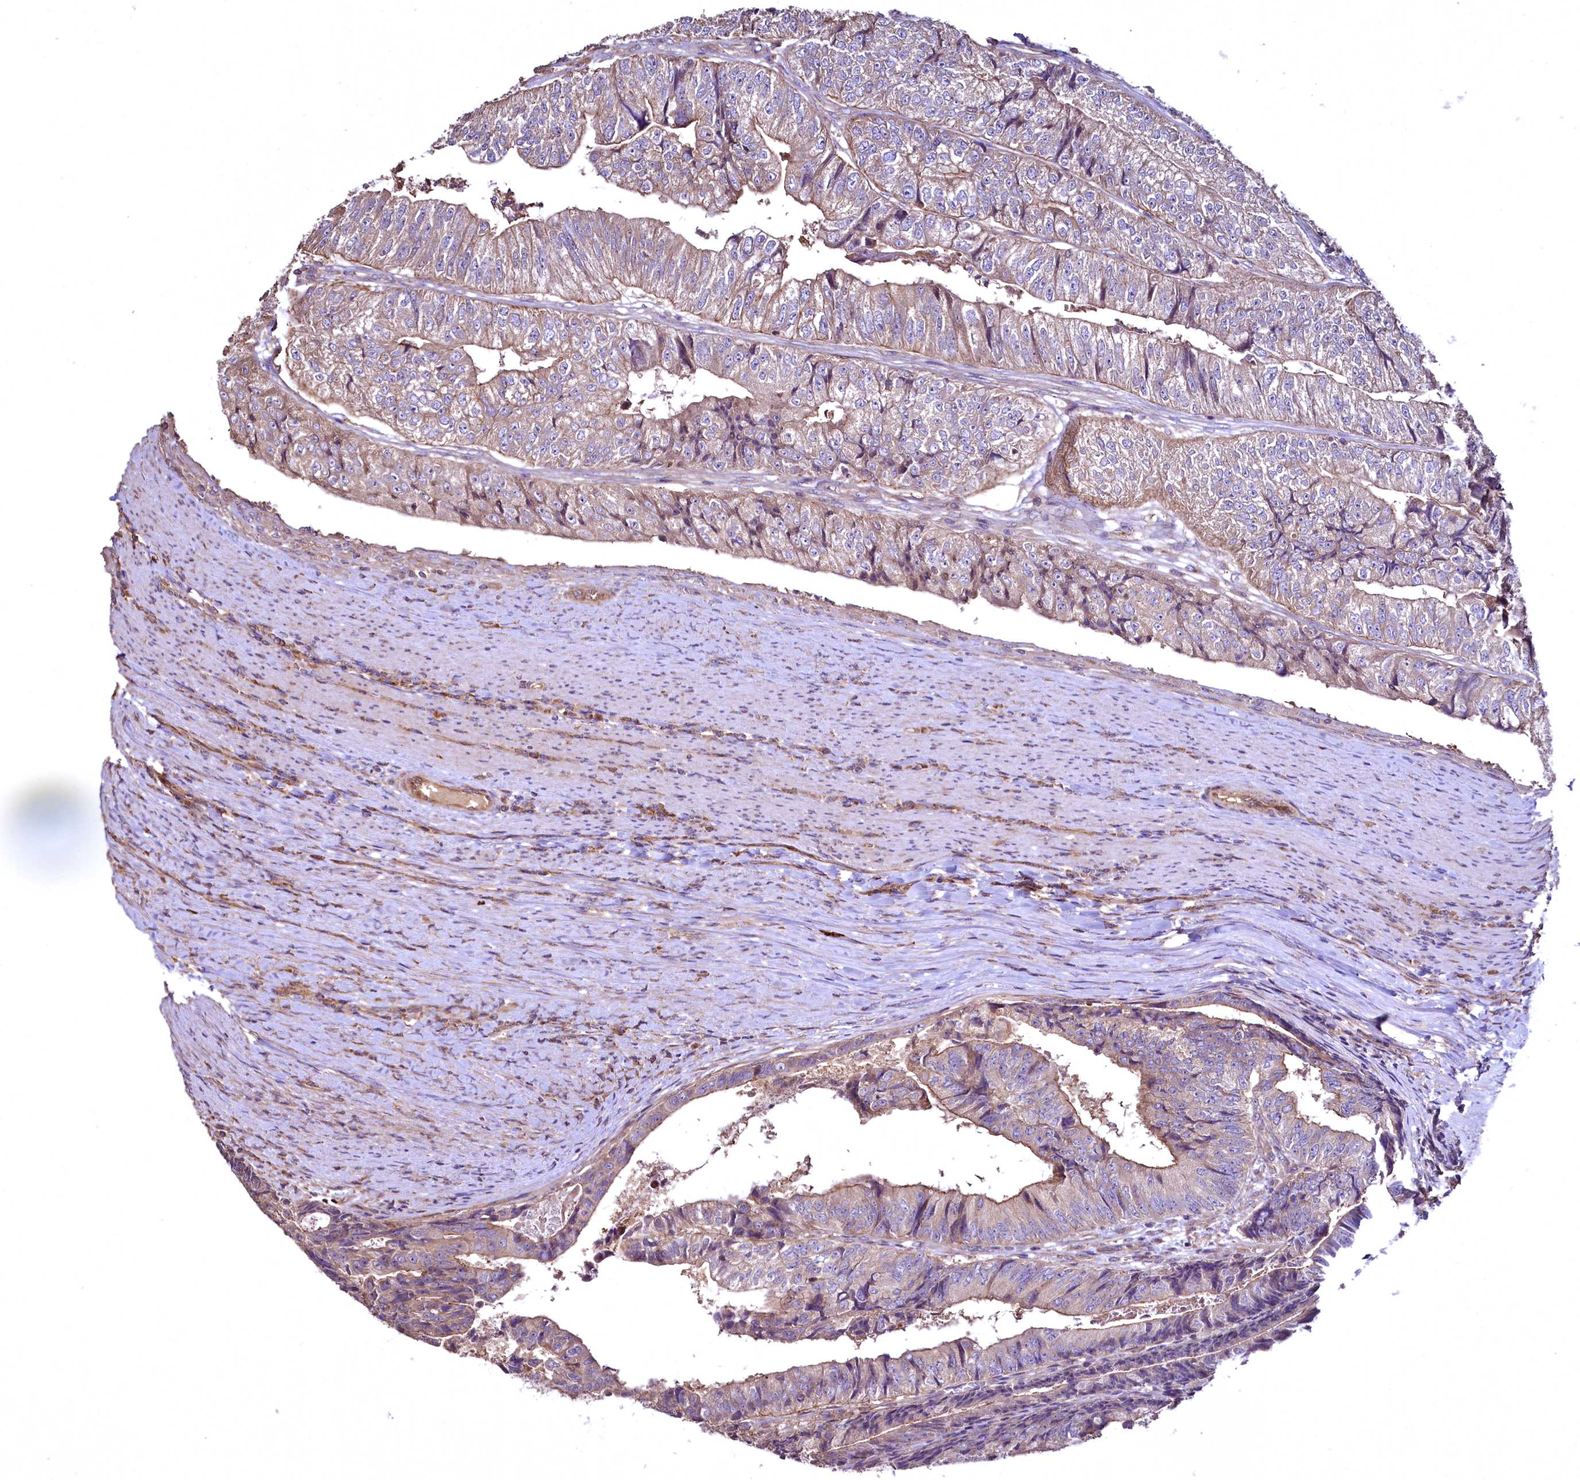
{"staining": {"intensity": "weak", "quantity": ">75%", "location": "cytoplasmic/membranous"}, "tissue": "colorectal cancer", "cell_type": "Tumor cells", "image_type": "cancer", "snomed": [{"axis": "morphology", "description": "Adenocarcinoma, NOS"}, {"axis": "topography", "description": "Colon"}], "caption": "This is an image of immunohistochemistry staining of colorectal cancer (adenocarcinoma), which shows weak staining in the cytoplasmic/membranous of tumor cells.", "gene": "TBCEL", "patient": {"sex": "female", "age": 67}}